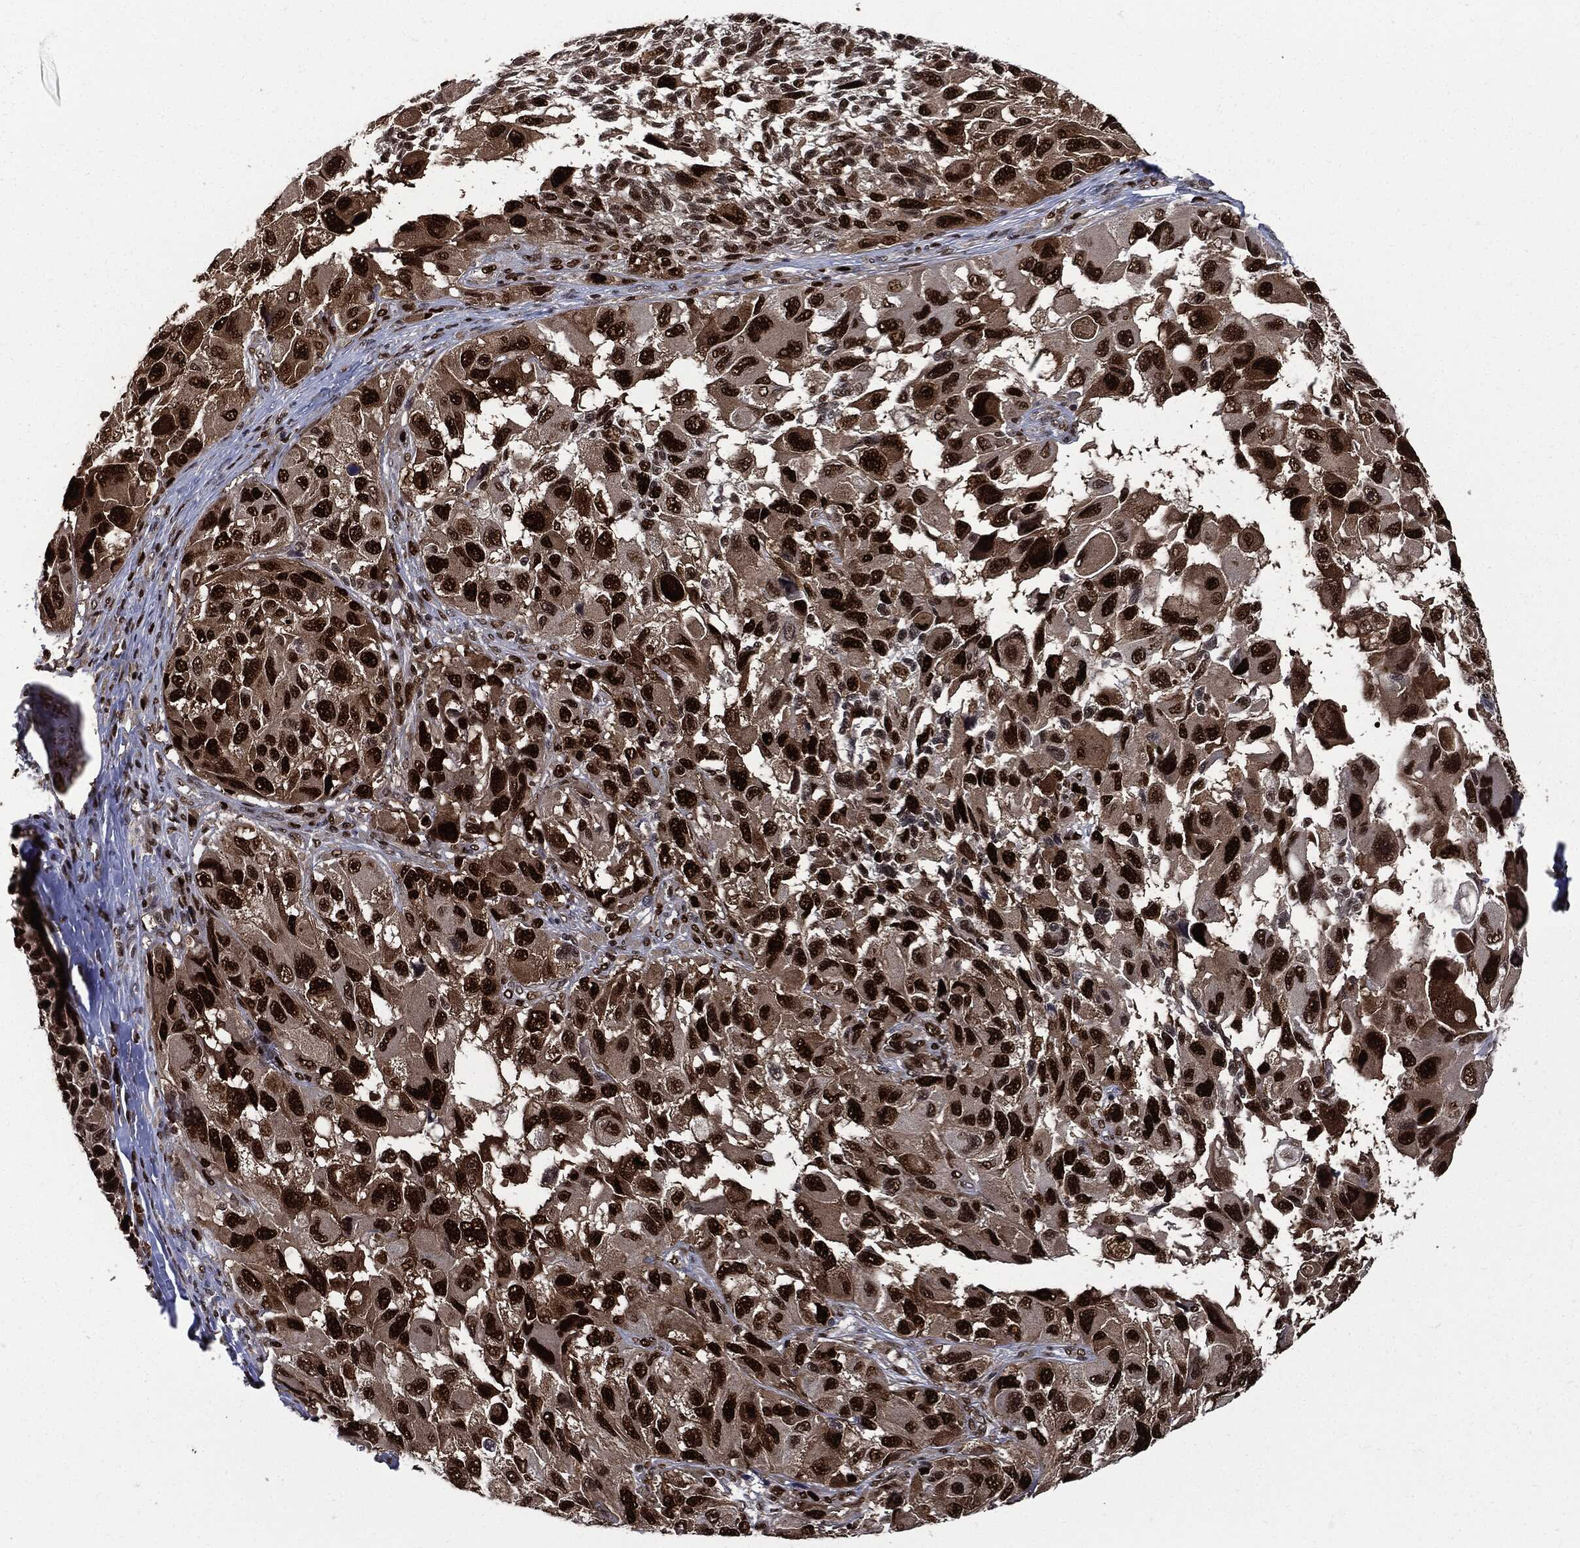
{"staining": {"intensity": "strong", "quantity": ">75%", "location": "nuclear"}, "tissue": "melanoma", "cell_type": "Tumor cells", "image_type": "cancer", "snomed": [{"axis": "morphology", "description": "Malignant melanoma, NOS"}, {"axis": "topography", "description": "Skin"}], "caption": "Protein staining demonstrates strong nuclear expression in about >75% of tumor cells in melanoma. Nuclei are stained in blue.", "gene": "PCNA", "patient": {"sex": "female", "age": 73}}